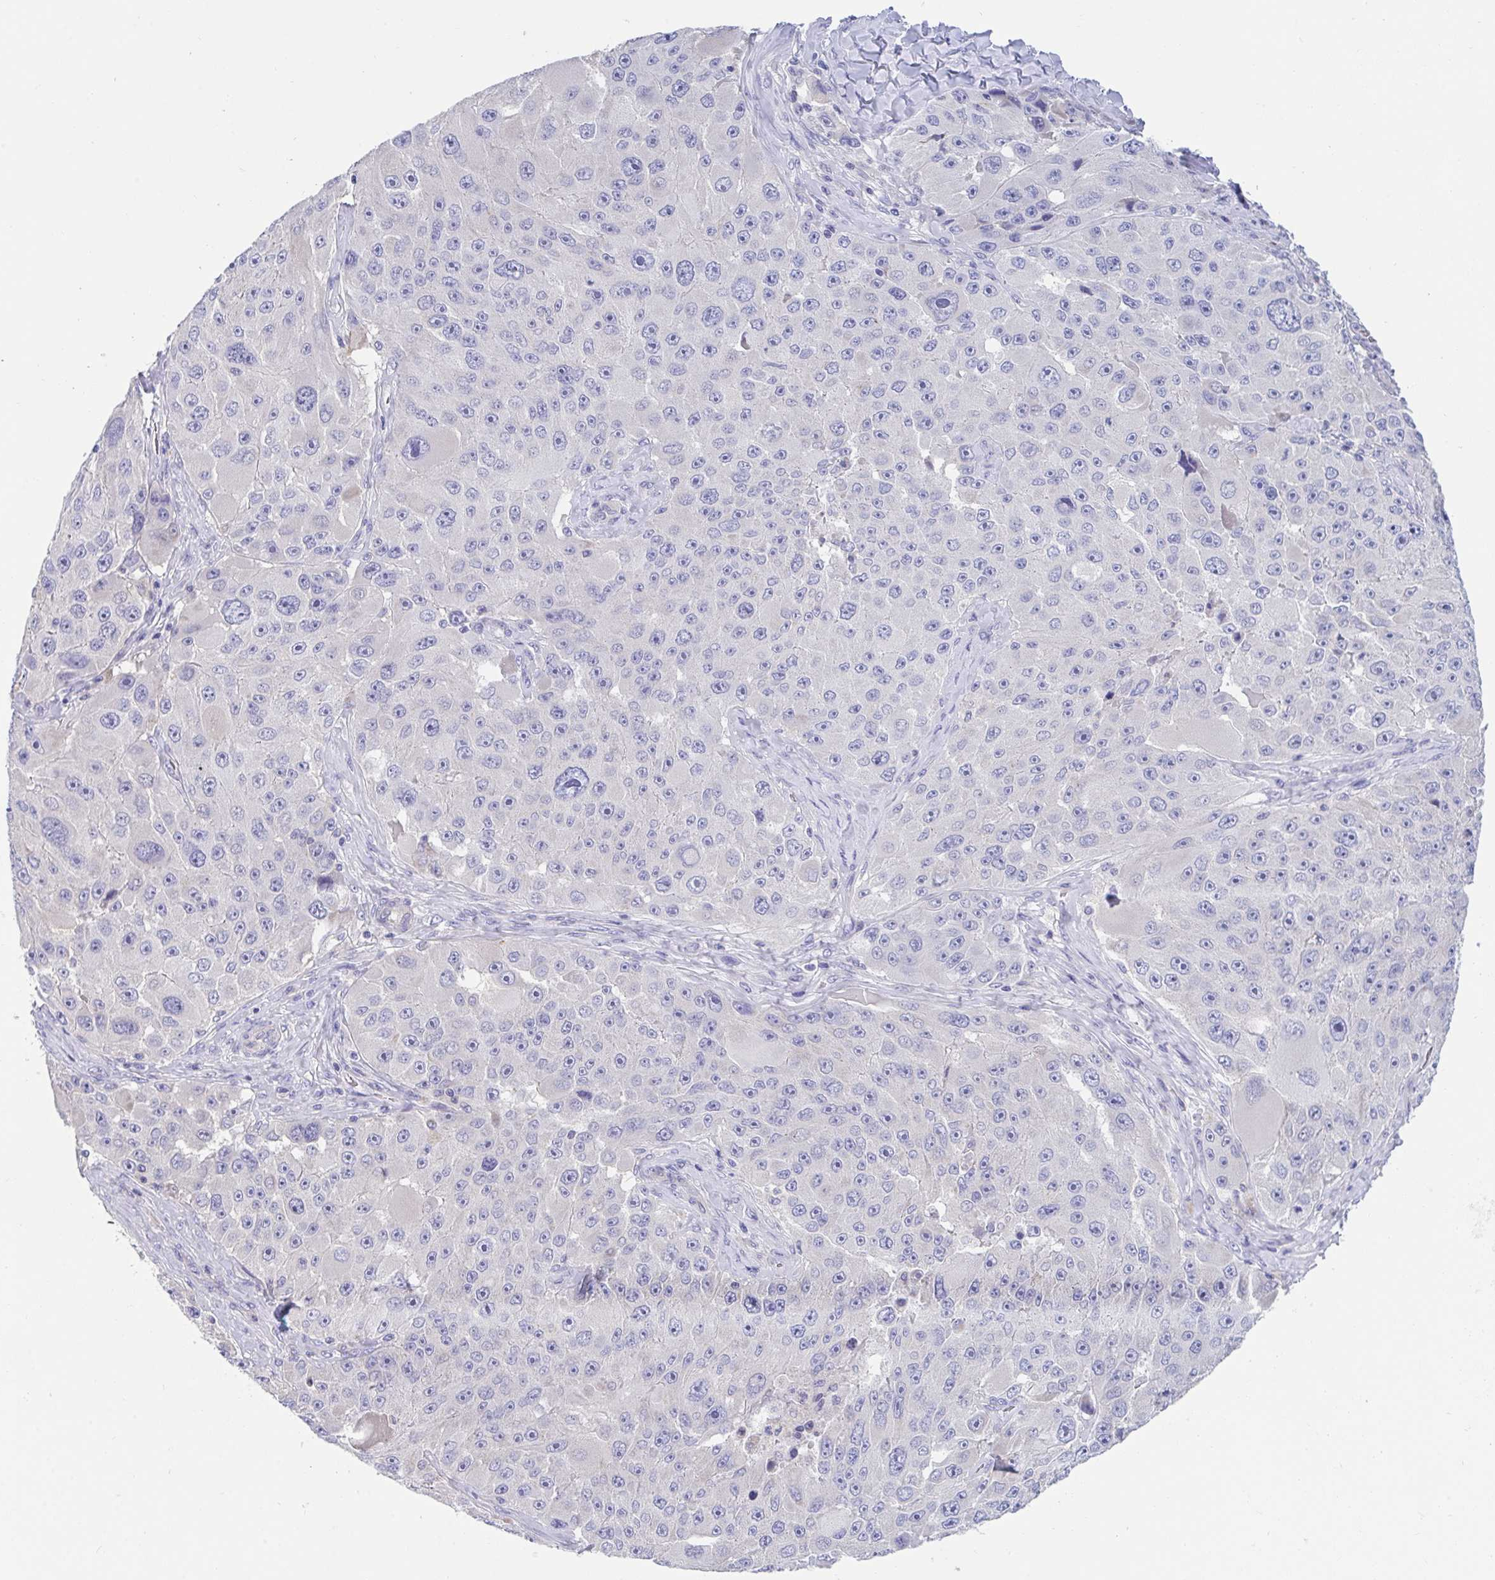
{"staining": {"intensity": "negative", "quantity": "none", "location": "none"}, "tissue": "melanoma", "cell_type": "Tumor cells", "image_type": "cancer", "snomed": [{"axis": "morphology", "description": "Malignant melanoma, Metastatic site"}, {"axis": "topography", "description": "Lymph node"}], "caption": "Tumor cells show no significant protein staining in melanoma.", "gene": "TTC30B", "patient": {"sex": "male", "age": 62}}